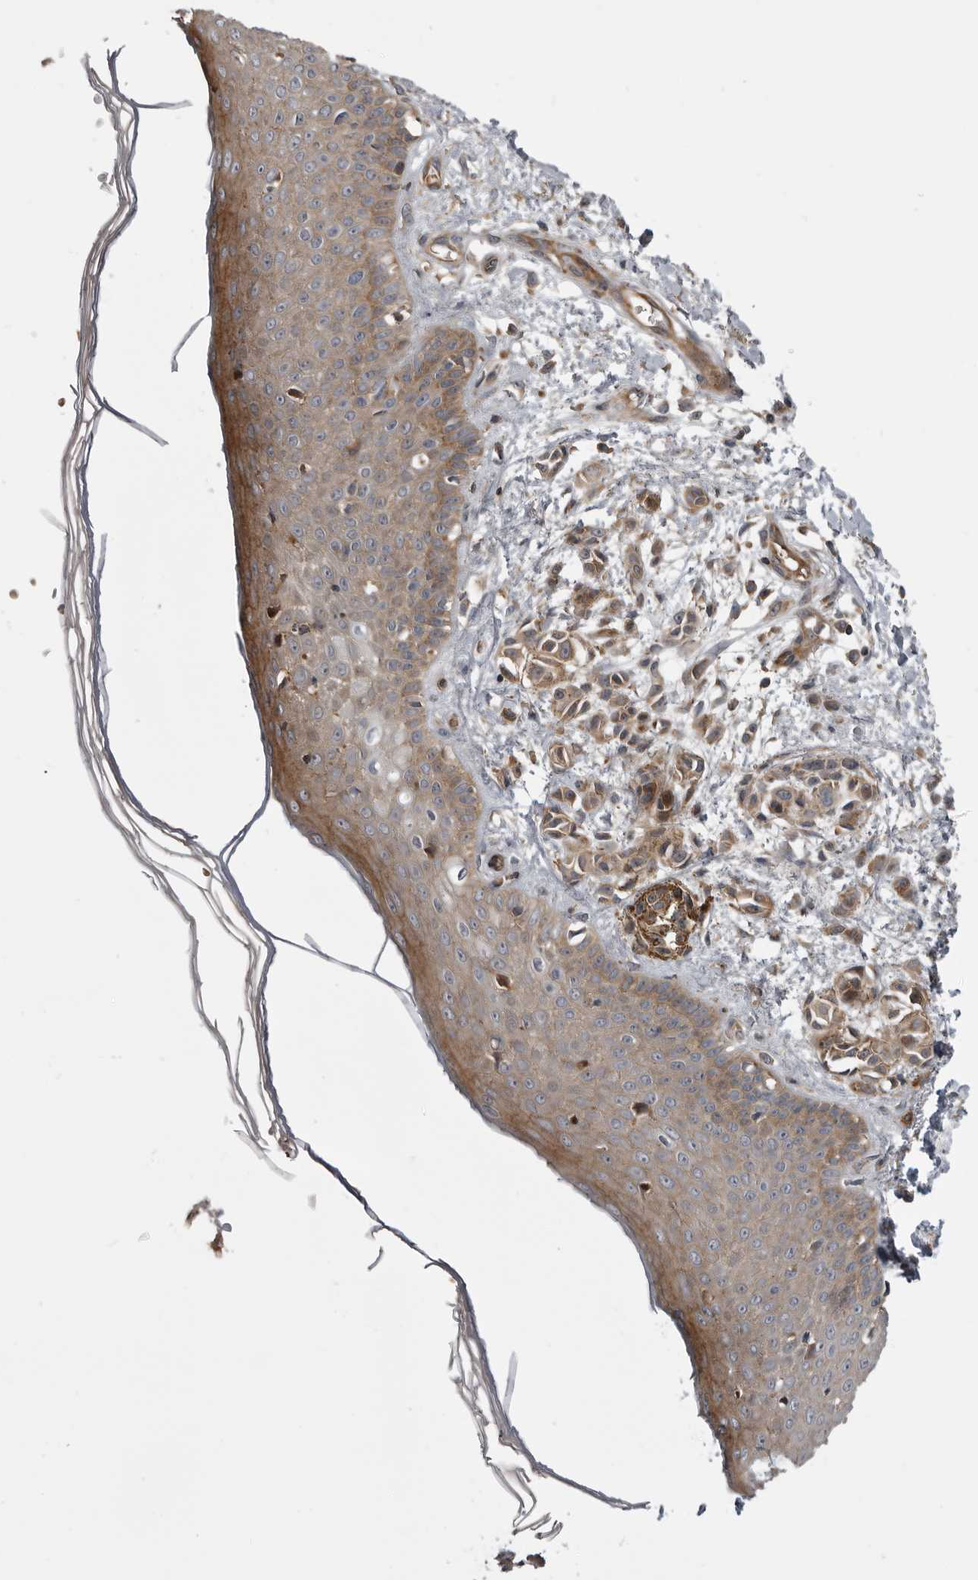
{"staining": {"intensity": "moderate", "quantity": ">75%", "location": "cytoplasmic/membranous"}, "tissue": "skin", "cell_type": "Fibroblasts", "image_type": "normal", "snomed": [{"axis": "morphology", "description": "Normal tissue, NOS"}, {"axis": "morphology", "description": "Inflammation, NOS"}, {"axis": "topography", "description": "Skin"}], "caption": "An immunohistochemistry histopathology image of normal tissue is shown. Protein staining in brown labels moderate cytoplasmic/membranous positivity in skin within fibroblasts.", "gene": "RAB3GAP2", "patient": {"sex": "female", "age": 44}}